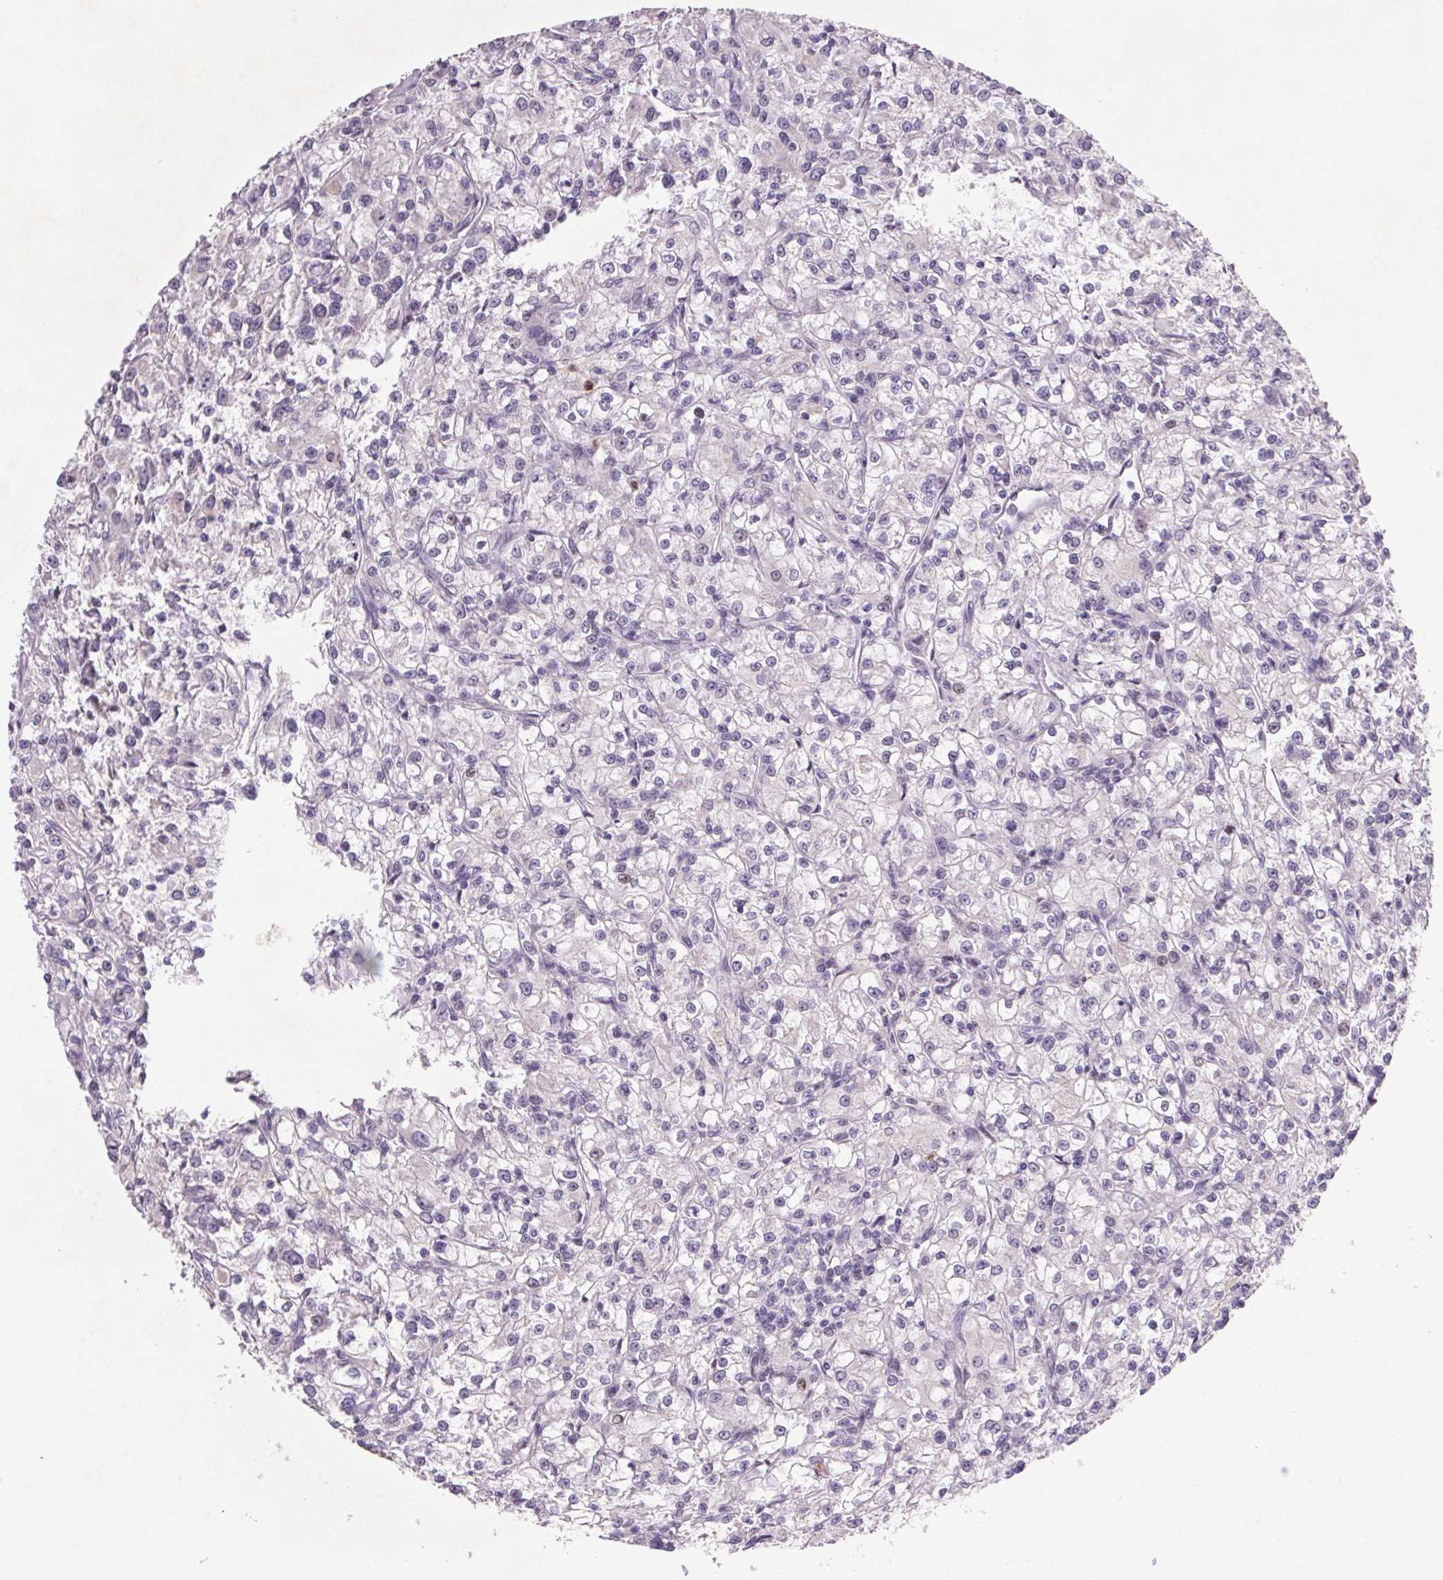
{"staining": {"intensity": "negative", "quantity": "none", "location": "none"}, "tissue": "renal cancer", "cell_type": "Tumor cells", "image_type": "cancer", "snomed": [{"axis": "morphology", "description": "Adenocarcinoma, NOS"}, {"axis": "topography", "description": "Kidney"}], "caption": "The IHC histopathology image has no significant expression in tumor cells of renal cancer tissue.", "gene": "TRDN", "patient": {"sex": "female", "age": 59}}